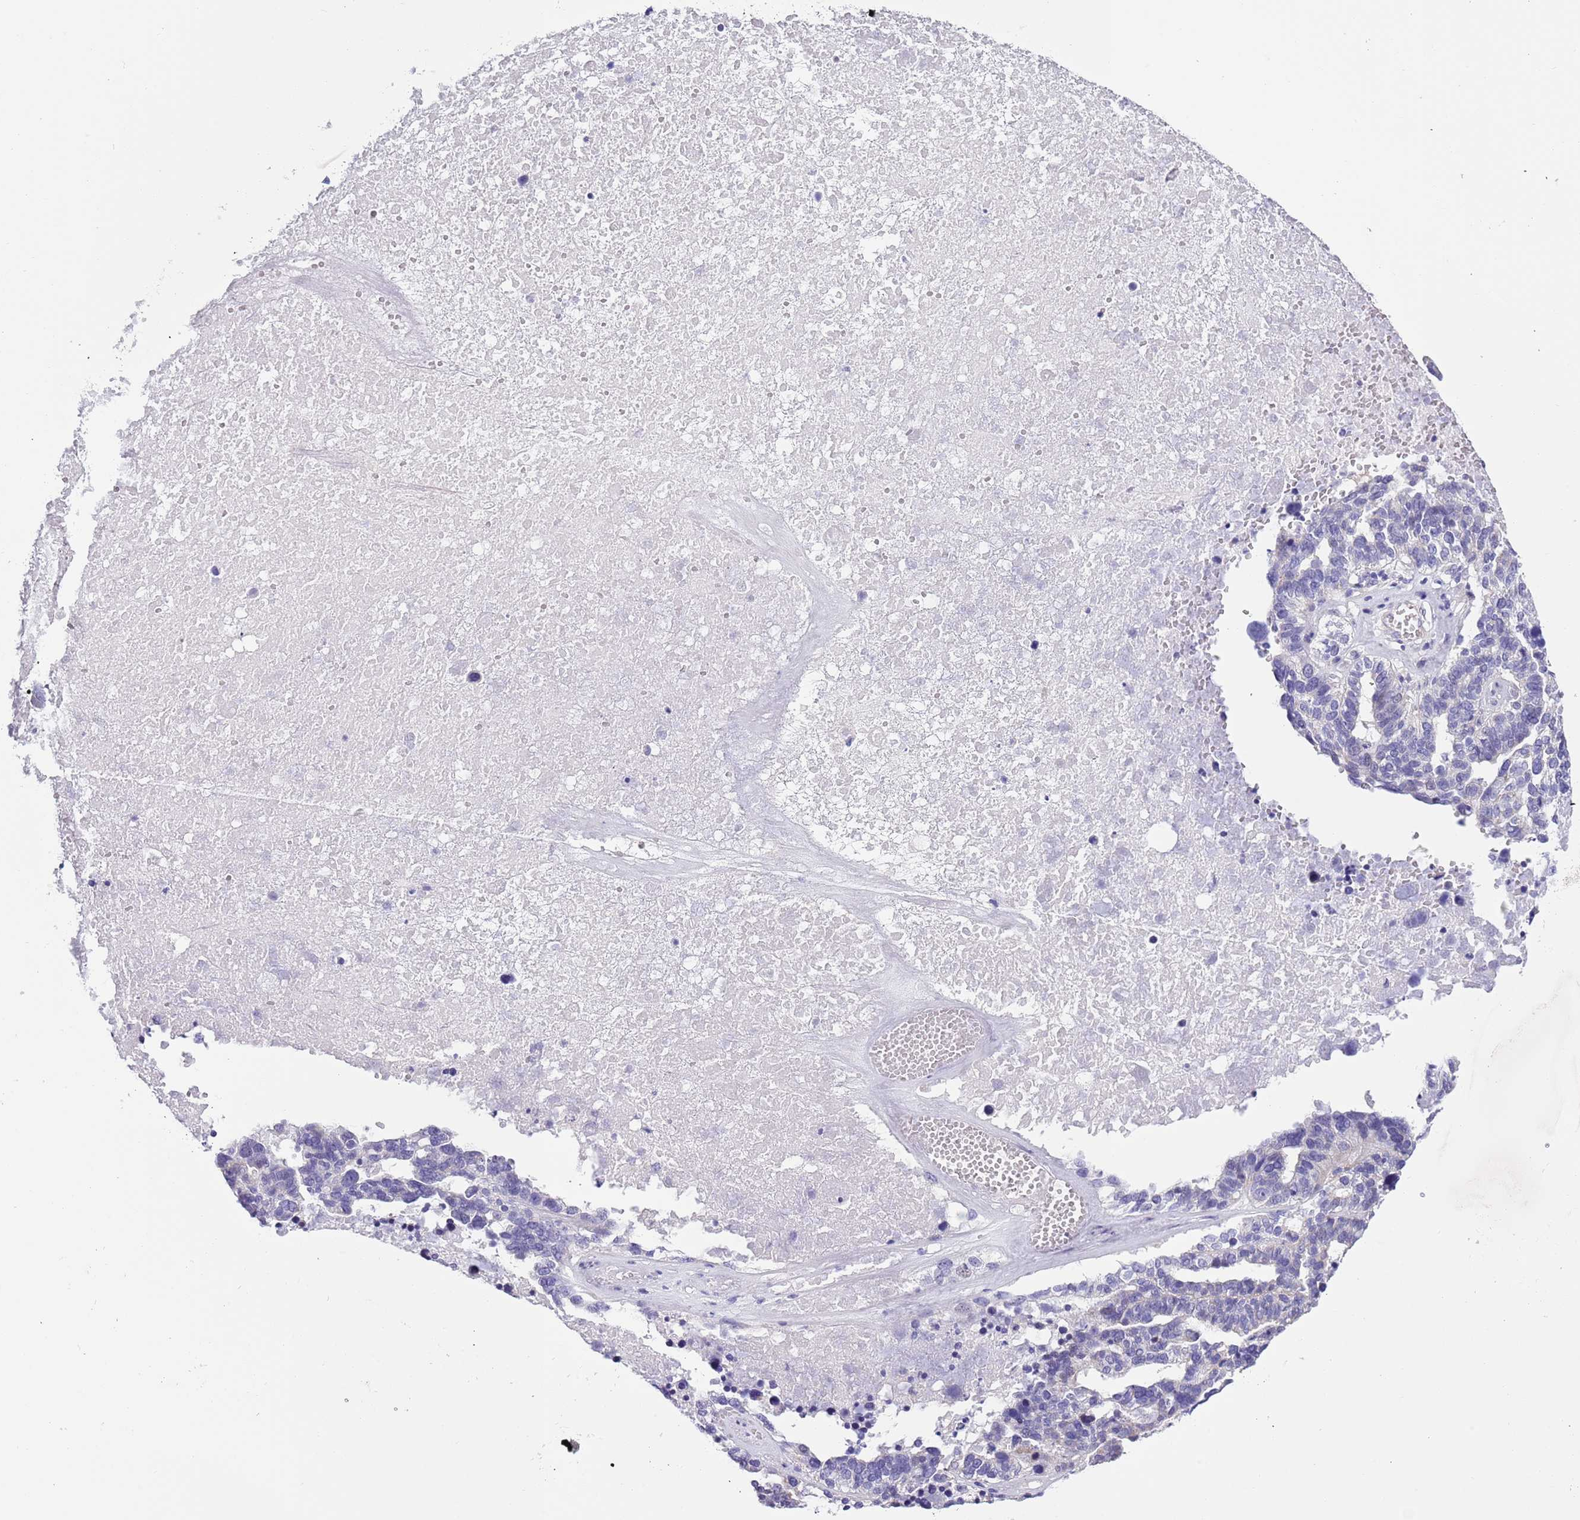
{"staining": {"intensity": "negative", "quantity": "none", "location": "none"}, "tissue": "ovarian cancer", "cell_type": "Tumor cells", "image_type": "cancer", "snomed": [{"axis": "morphology", "description": "Cystadenocarcinoma, serous, NOS"}, {"axis": "topography", "description": "Ovary"}], "caption": "A micrograph of ovarian cancer (serous cystadenocarcinoma) stained for a protein demonstrates no brown staining in tumor cells.", "gene": "NET1", "patient": {"sex": "female", "age": 59}}